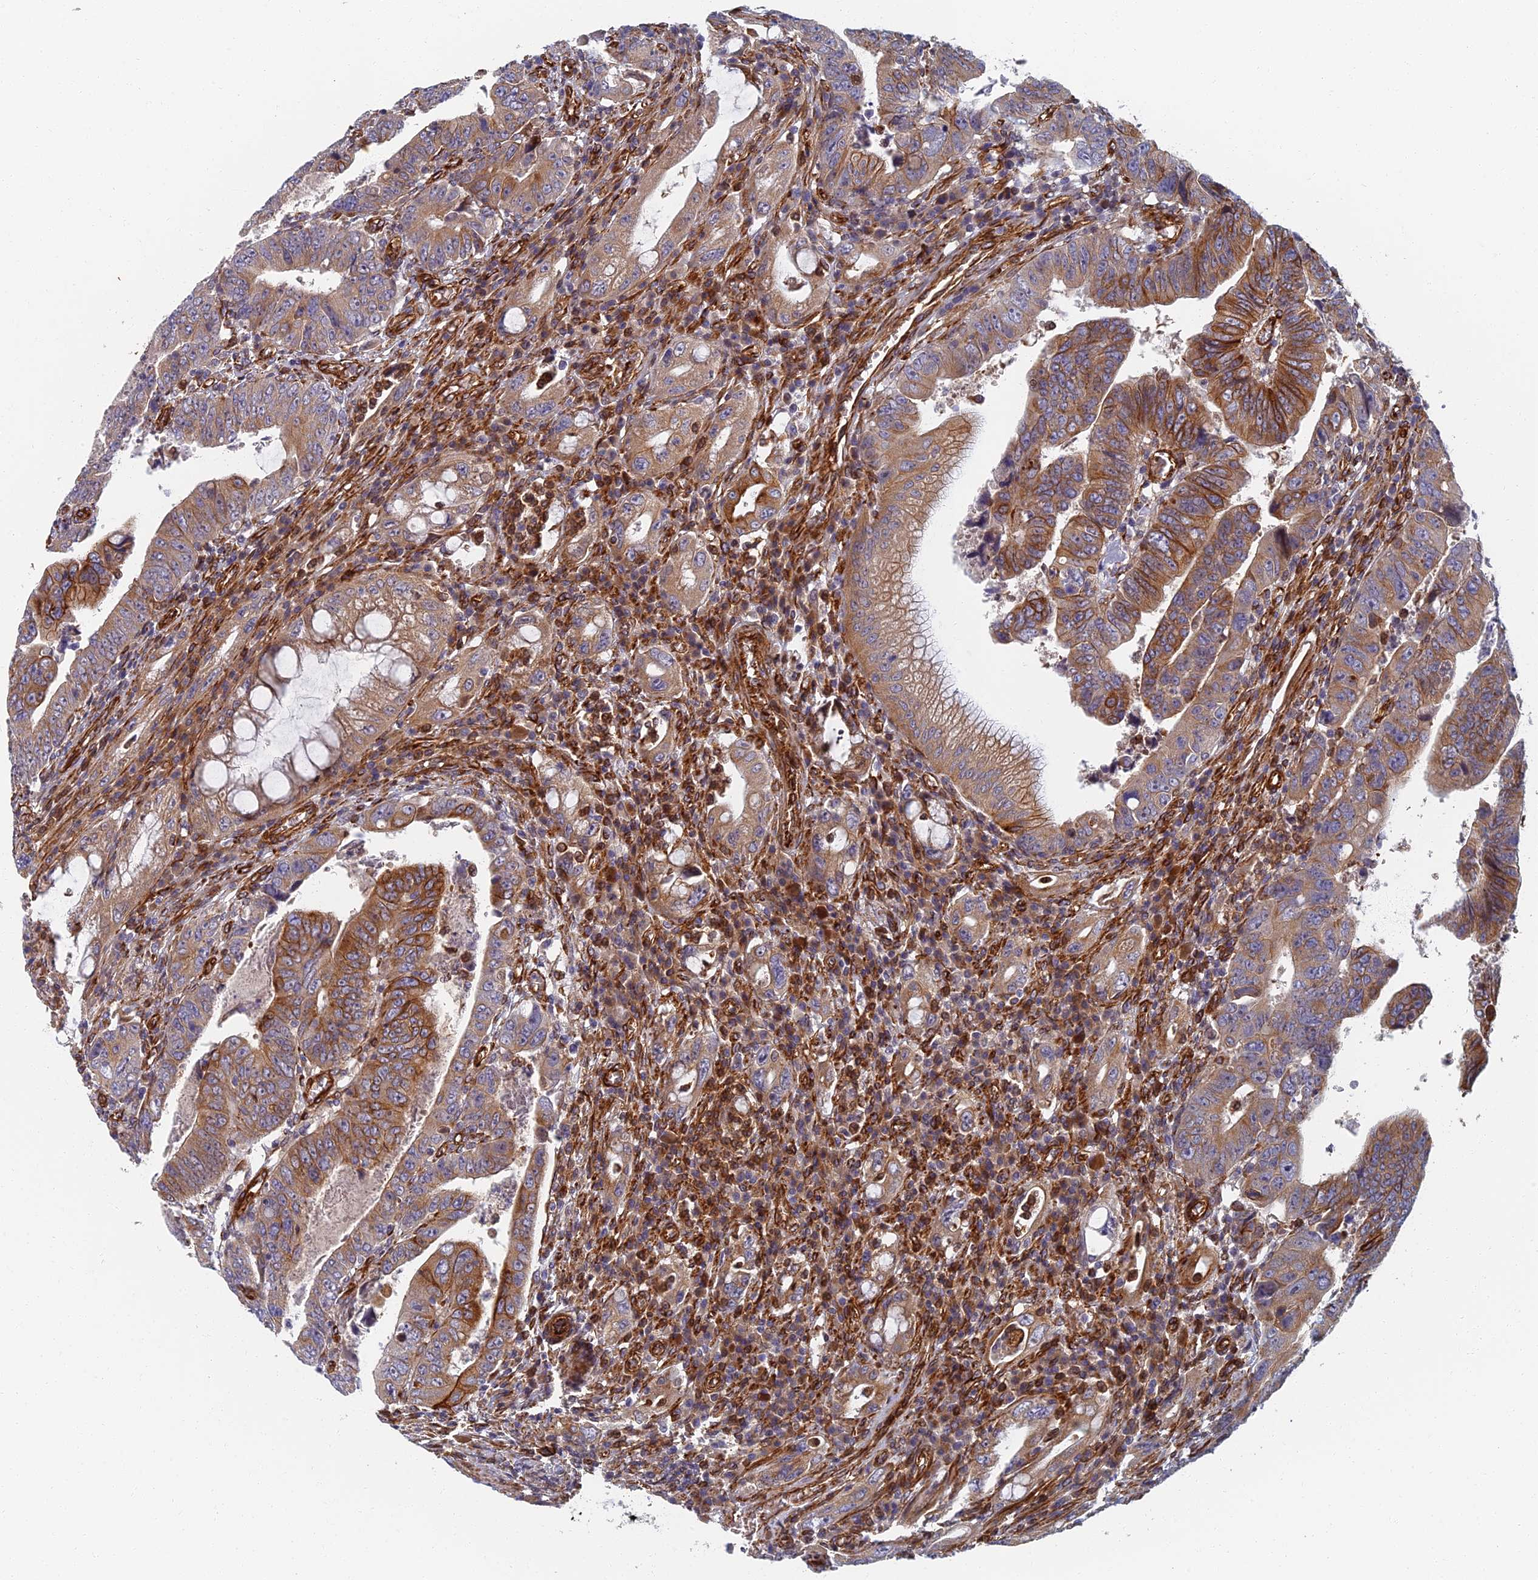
{"staining": {"intensity": "moderate", "quantity": "25%-75%", "location": "cytoplasmic/membranous"}, "tissue": "colorectal cancer", "cell_type": "Tumor cells", "image_type": "cancer", "snomed": [{"axis": "morphology", "description": "Normal tissue, NOS"}, {"axis": "morphology", "description": "Adenocarcinoma, NOS"}, {"axis": "topography", "description": "Rectum"}], "caption": "Immunohistochemistry histopathology image of neoplastic tissue: colorectal cancer (adenocarcinoma) stained using immunohistochemistry reveals medium levels of moderate protein expression localized specifically in the cytoplasmic/membranous of tumor cells, appearing as a cytoplasmic/membranous brown color.", "gene": "ABCB10", "patient": {"sex": "female", "age": 65}}